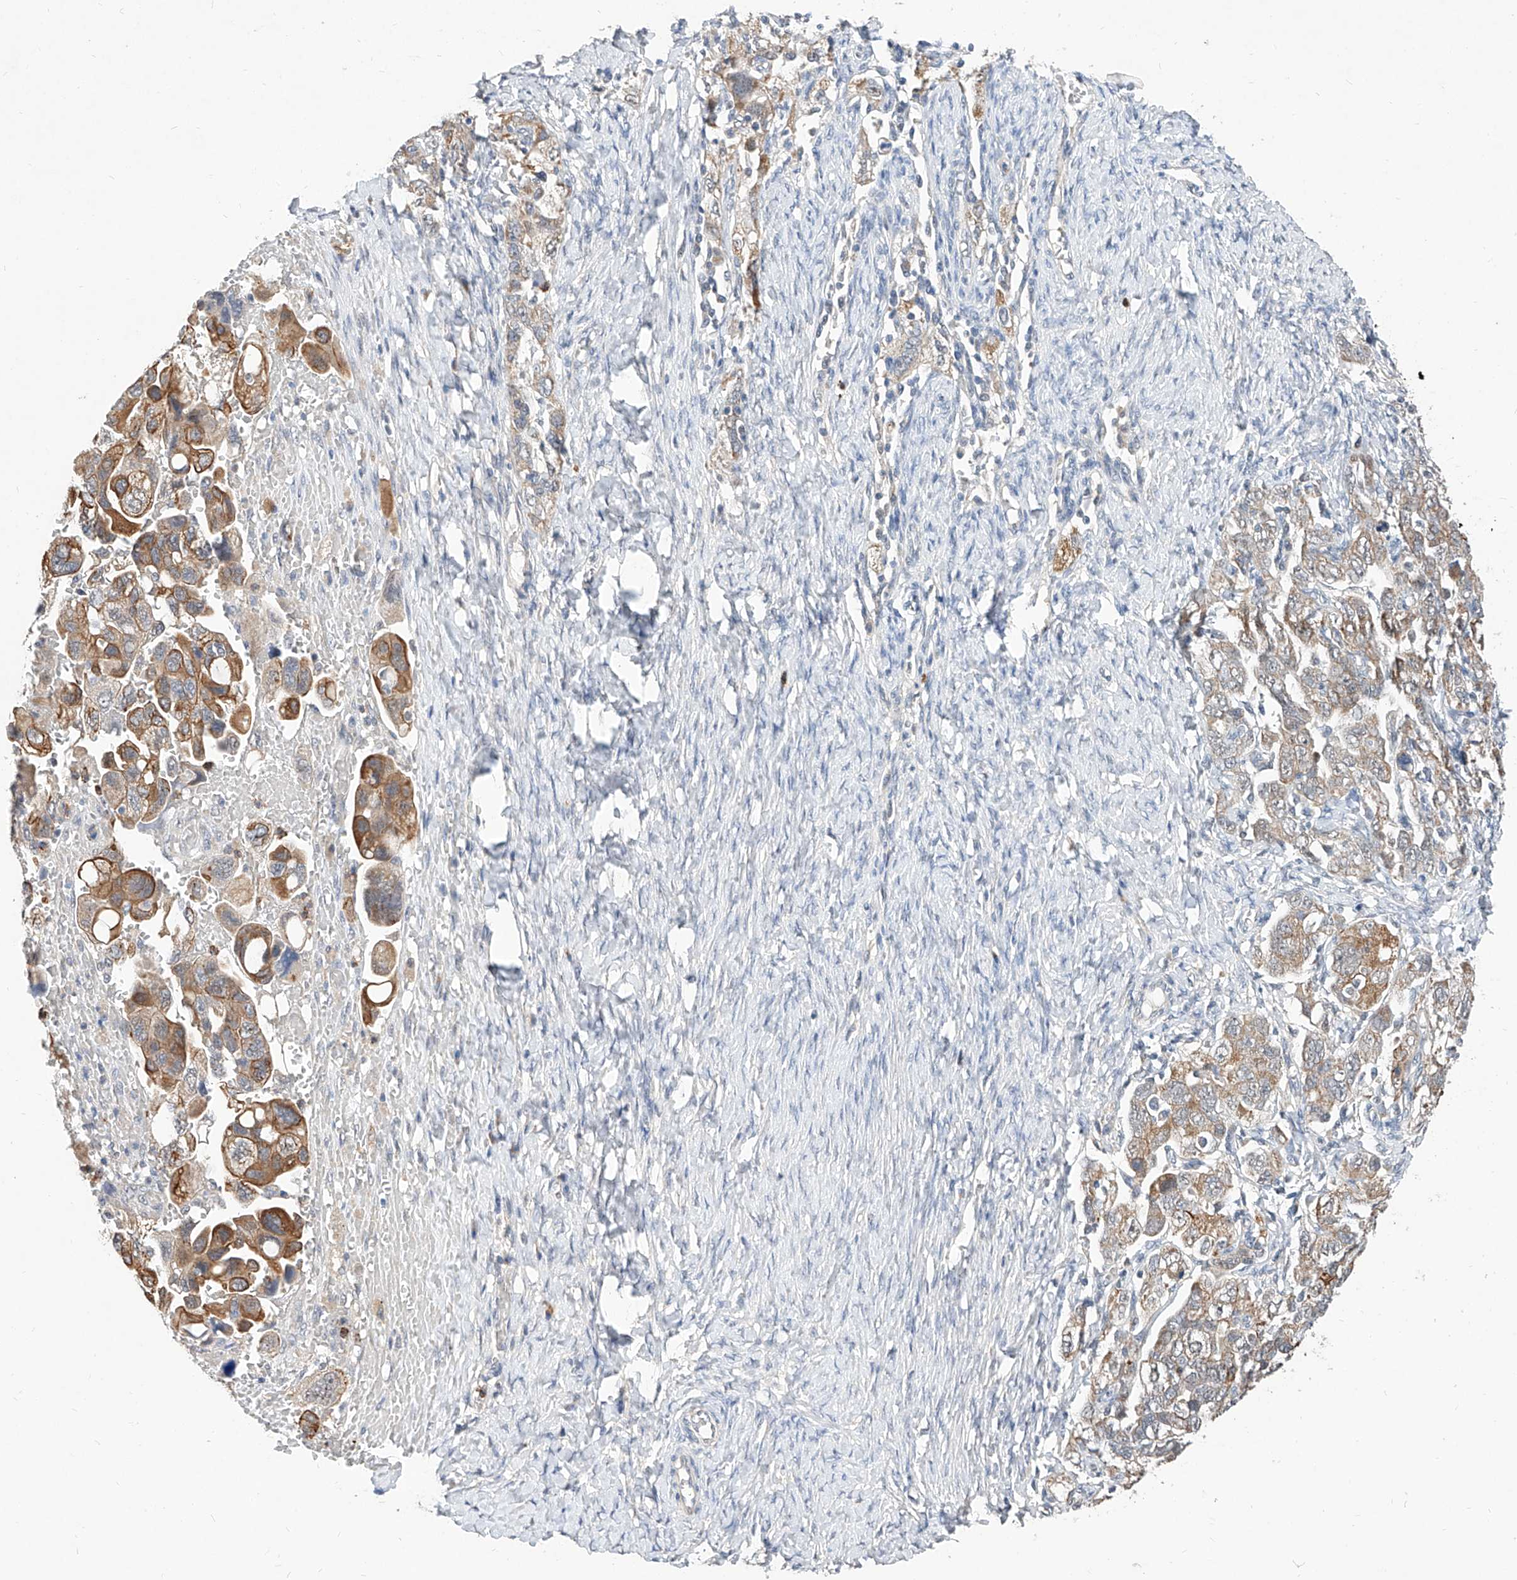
{"staining": {"intensity": "moderate", "quantity": ">75%", "location": "cytoplasmic/membranous"}, "tissue": "ovarian cancer", "cell_type": "Tumor cells", "image_type": "cancer", "snomed": [{"axis": "morphology", "description": "Carcinoma, NOS"}, {"axis": "morphology", "description": "Cystadenocarcinoma, serous, NOS"}, {"axis": "topography", "description": "Ovary"}], "caption": "This micrograph exhibits immunohistochemistry (IHC) staining of ovarian cancer, with medium moderate cytoplasmic/membranous positivity in approximately >75% of tumor cells.", "gene": "MFSD4B", "patient": {"sex": "female", "age": 69}}